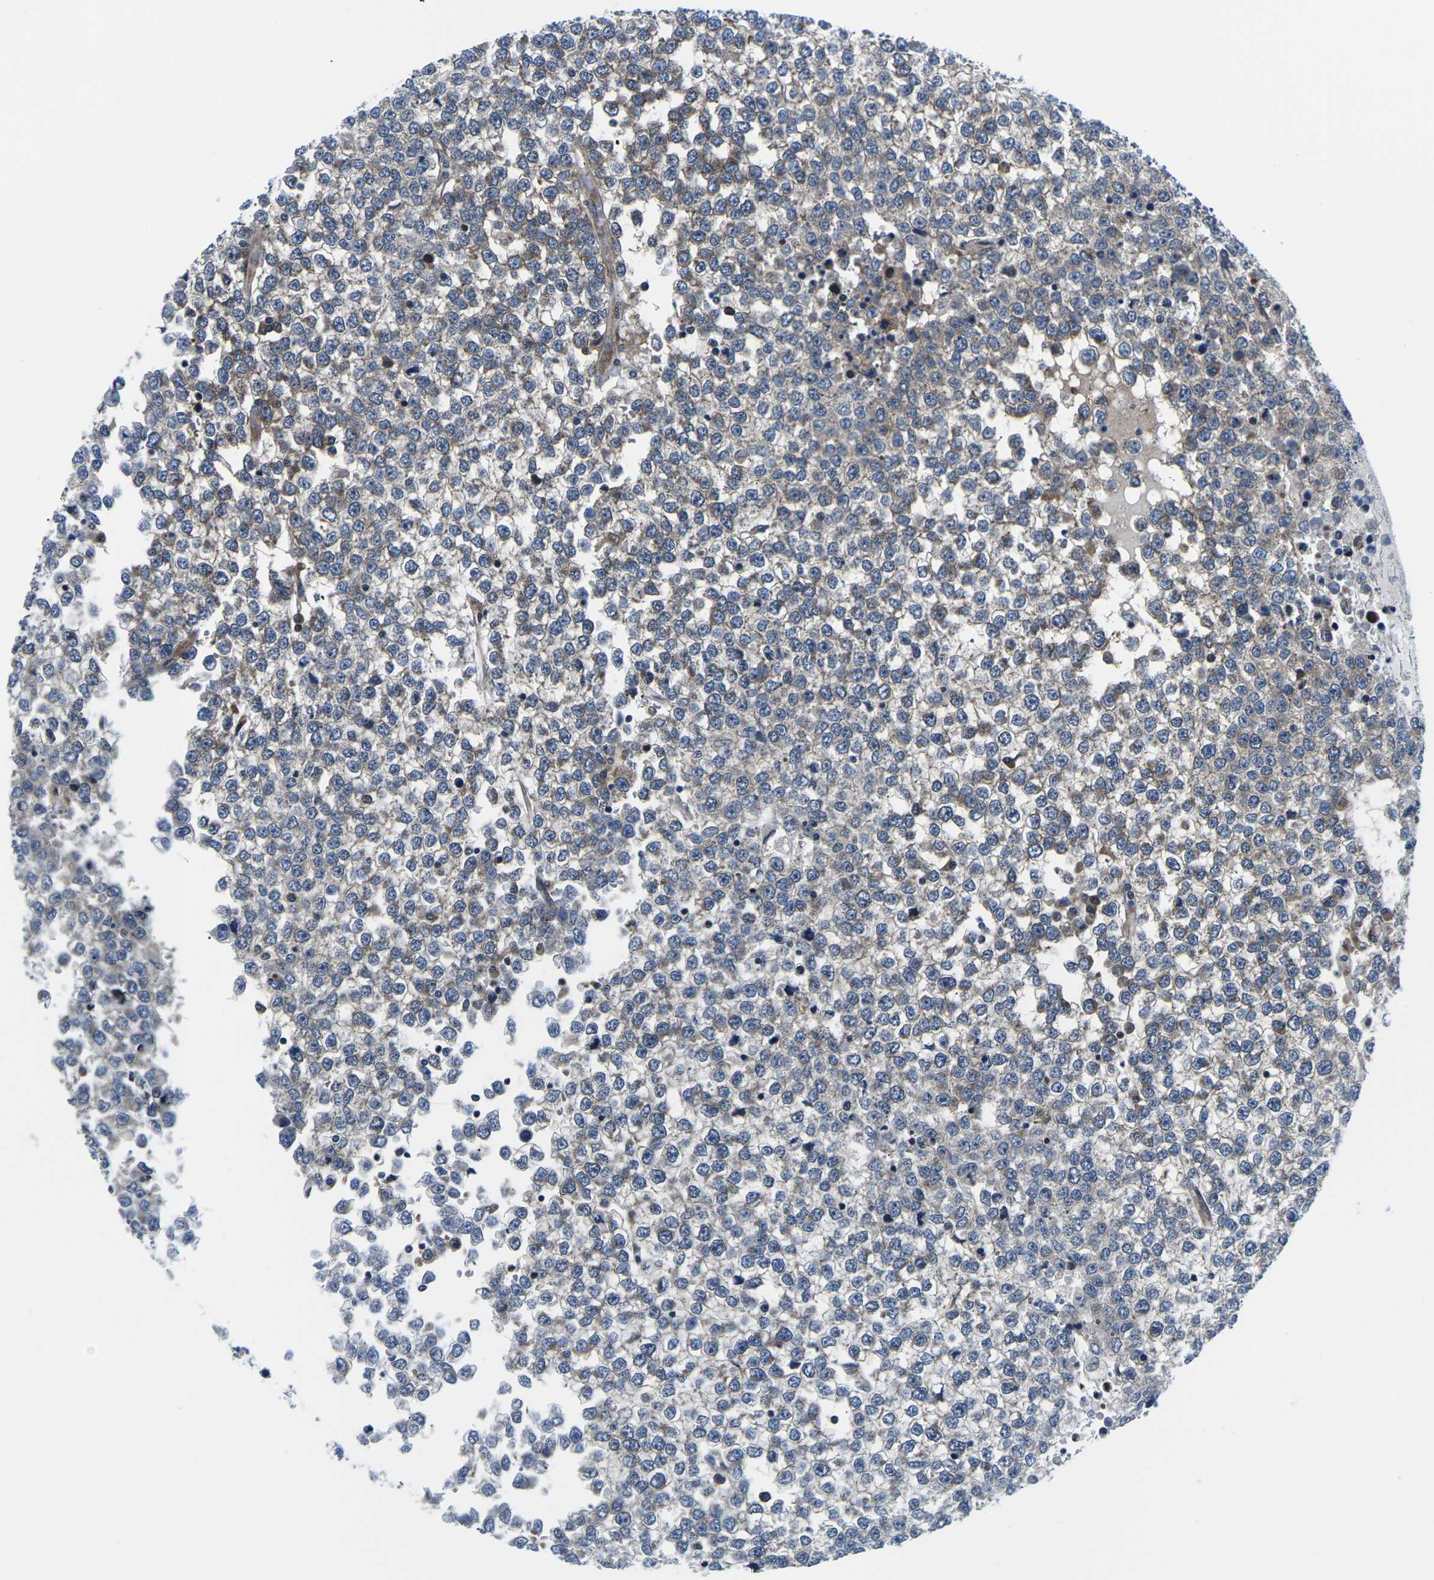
{"staining": {"intensity": "moderate", "quantity": "25%-75%", "location": "cytoplasmic/membranous"}, "tissue": "testis cancer", "cell_type": "Tumor cells", "image_type": "cancer", "snomed": [{"axis": "morphology", "description": "Seminoma, NOS"}, {"axis": "topography", "description": "Testis"}], "caption": "A micrograph of testis cancer (seminoma) stained for a protein displays moderate cytoplasmic/membranous brown staining in tumor cells. (Brightfield microscopy of DAB IHC at high magnification).", "gene": "EIF4E", "patient": {"sex": "male", "age": 65}}